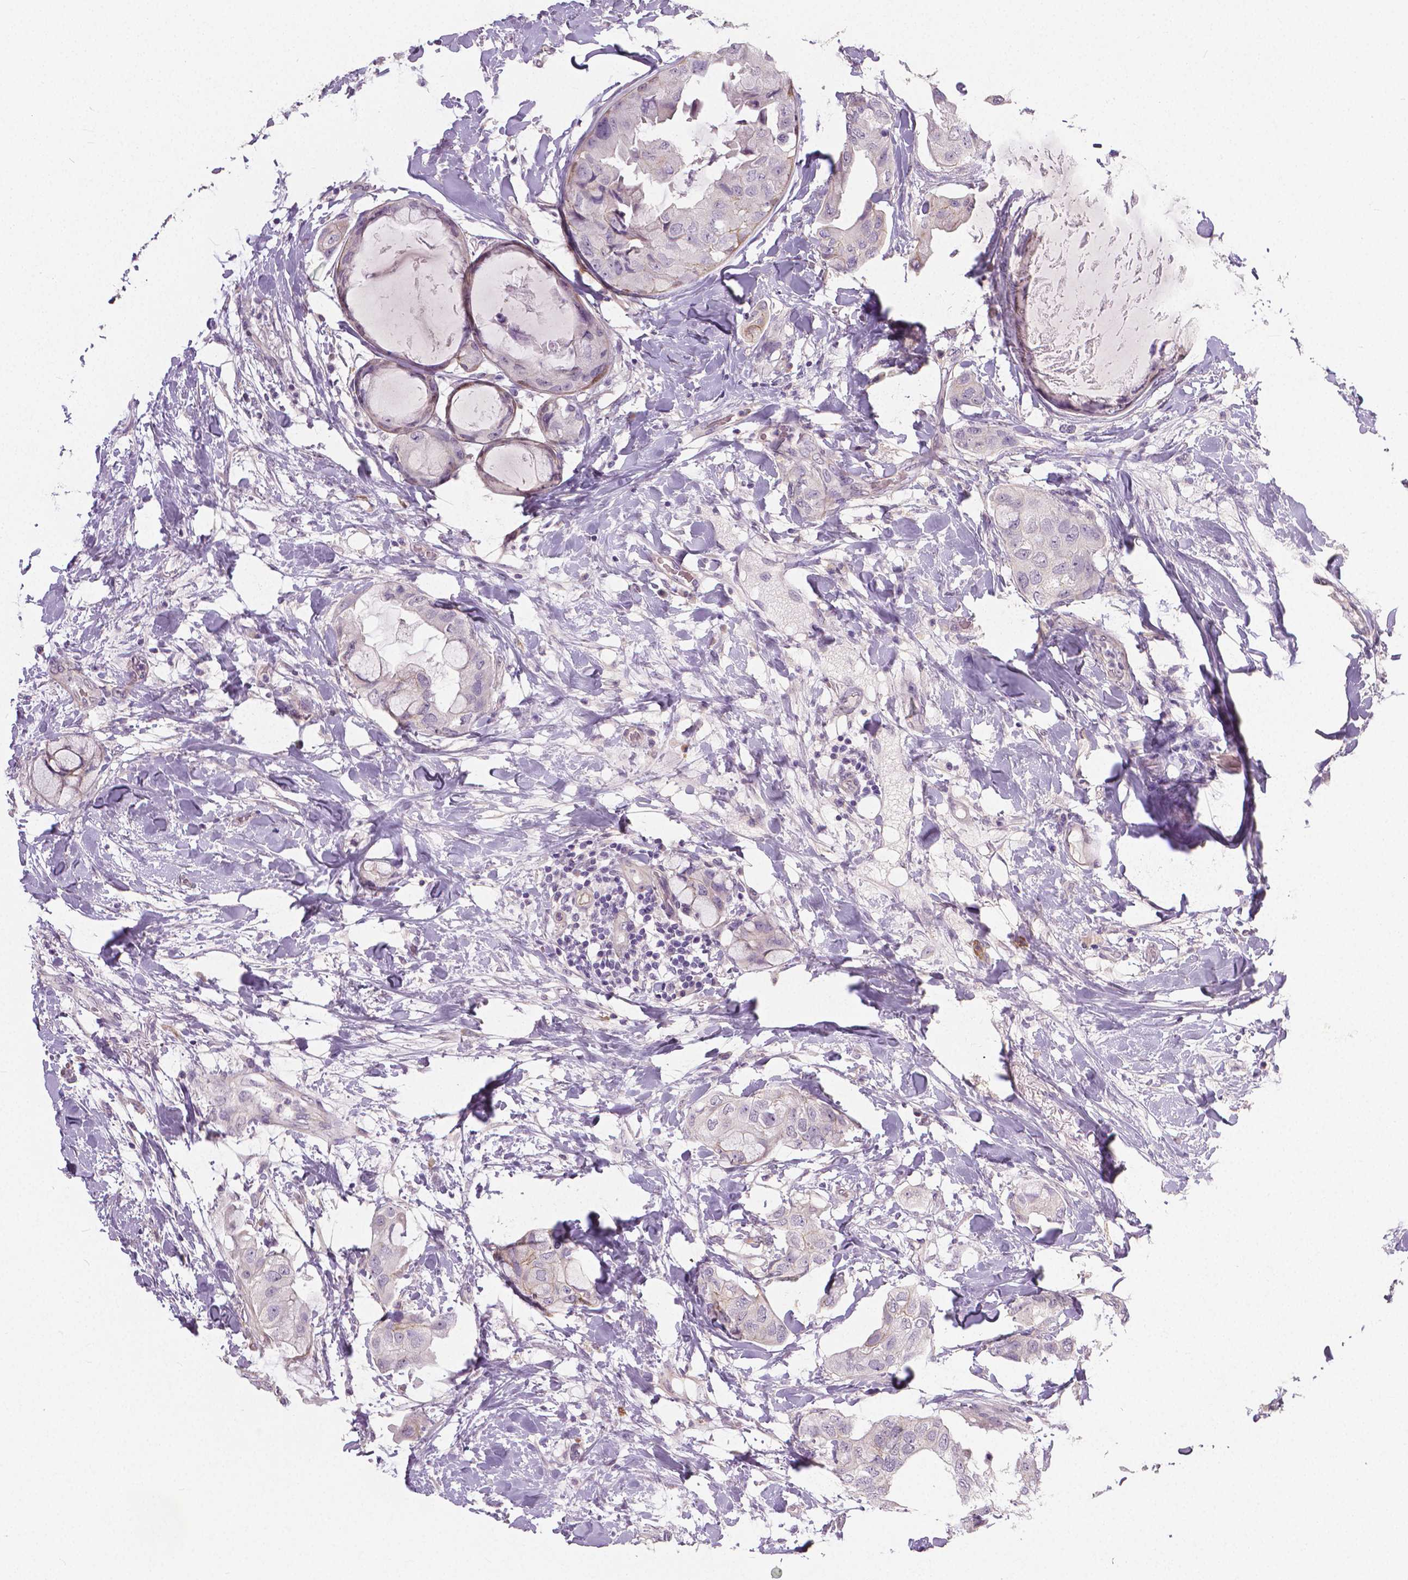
{"staining": {"intensity": "negative", "quantity": "none", "location": "none"}, "tissue": "breast cancer", "cell_type": "Tumor cells", "image_type": "cancer", "snomed": [{"axis": "morphology", "description": "Normal tissue, NOS"}, {"axis": "morphology", "description": "Duct carcinoma"}, {"axis": "topography", "description": "Breast"}], "caption": "Immunohistochemical staining of human breast invasive ductal carcinoma exhibits no significant positivity in tumor cells.", "gene": "FLT1", "patient": {"sex": "female", "age": 40}}